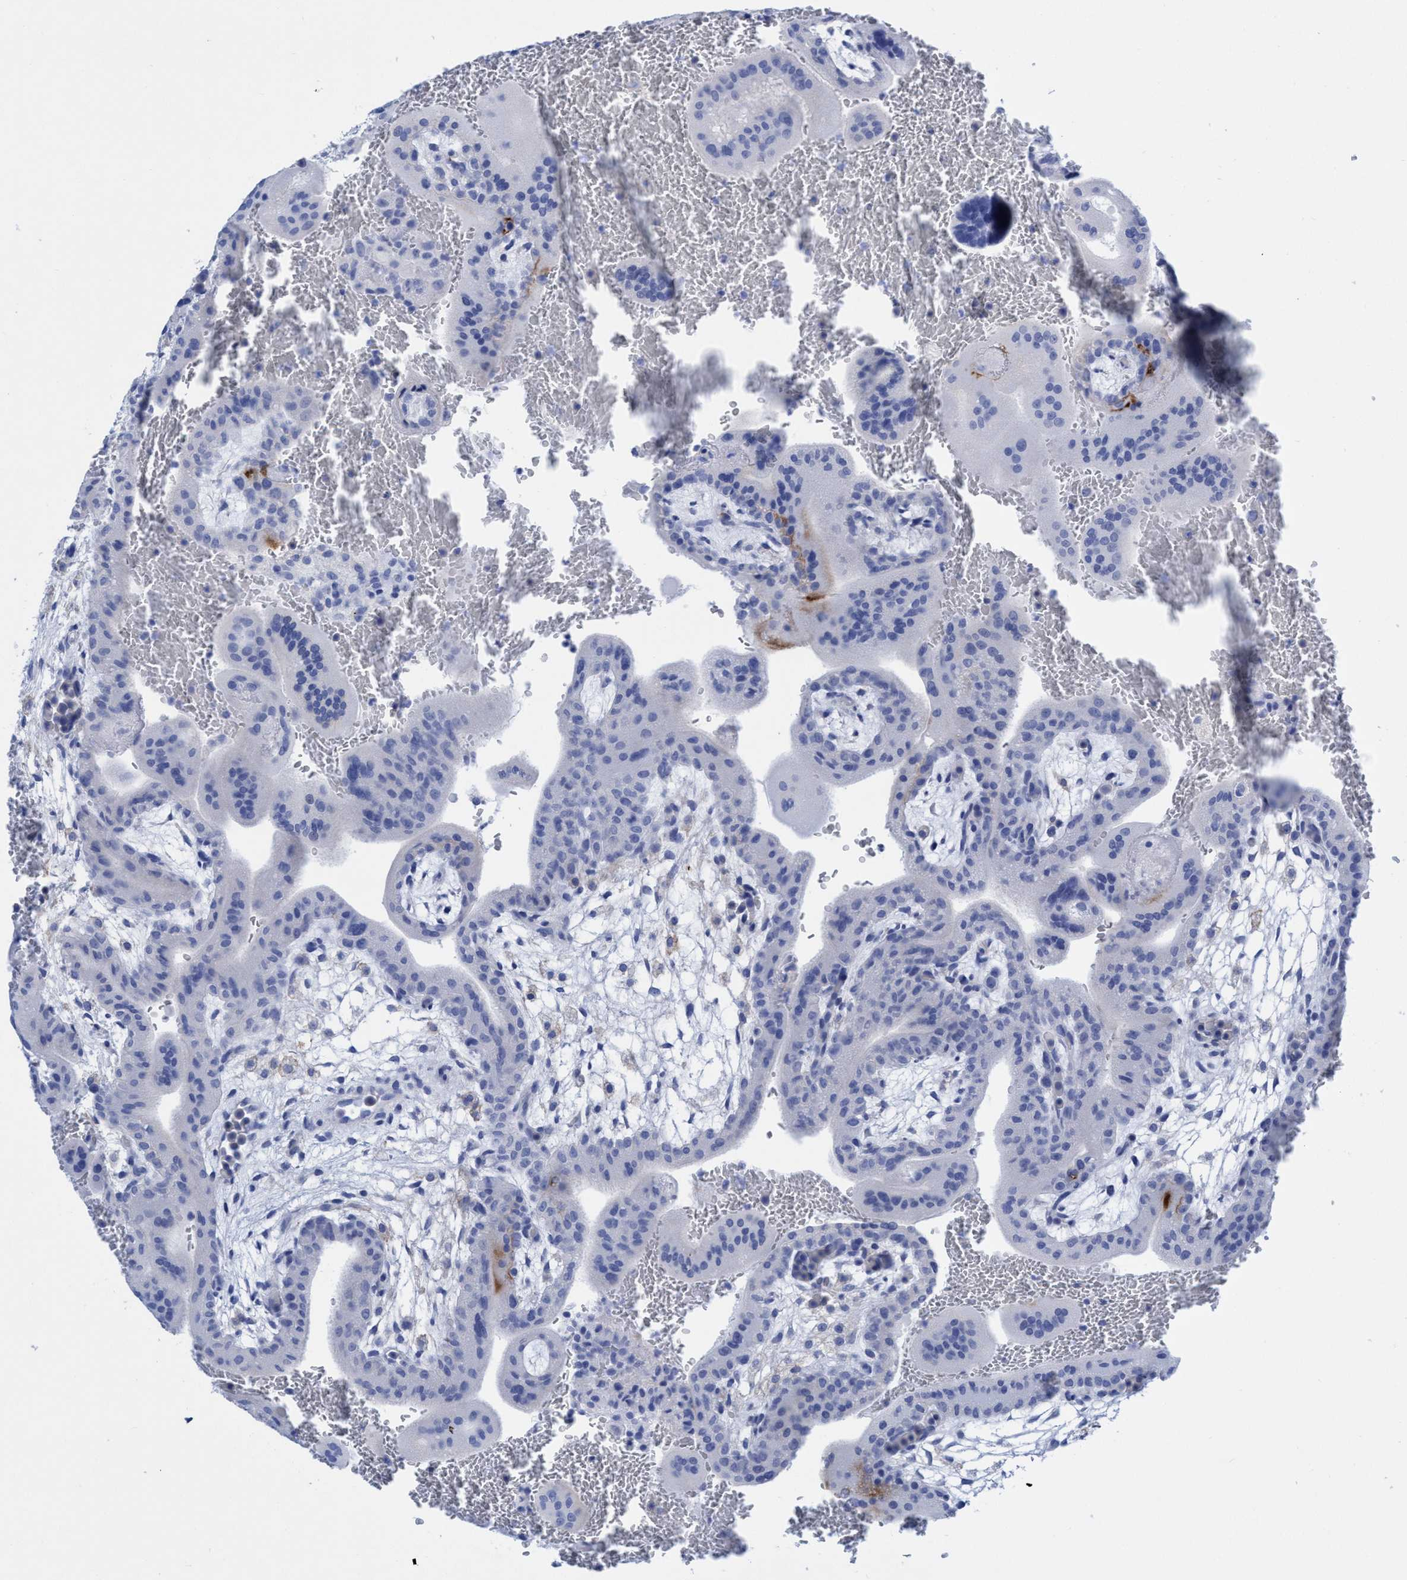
{"staining": {"intensity": "negative", "quantity": "none", "location": "none"}, "tissue": "placenta", "cell_type": "Decidual cells", "image_type": "normal", "snomed": [{"axis": "morphology", "description": "Normal tissue, NOS"}, {"axis": "topography", "description": "Placenta"}], "caption": "A photomicrograph of placenta stained for a protein displays no brown staining in decidual cells. Brightfield microscopy of immunohistochemistry stained with DAB (3,3'-diaminobenzidine) (brown) and hematoxylin (blue), captured at high magnification.", "gene": "PLPPR1", "patient": {"sex": "female", "age": 35}}